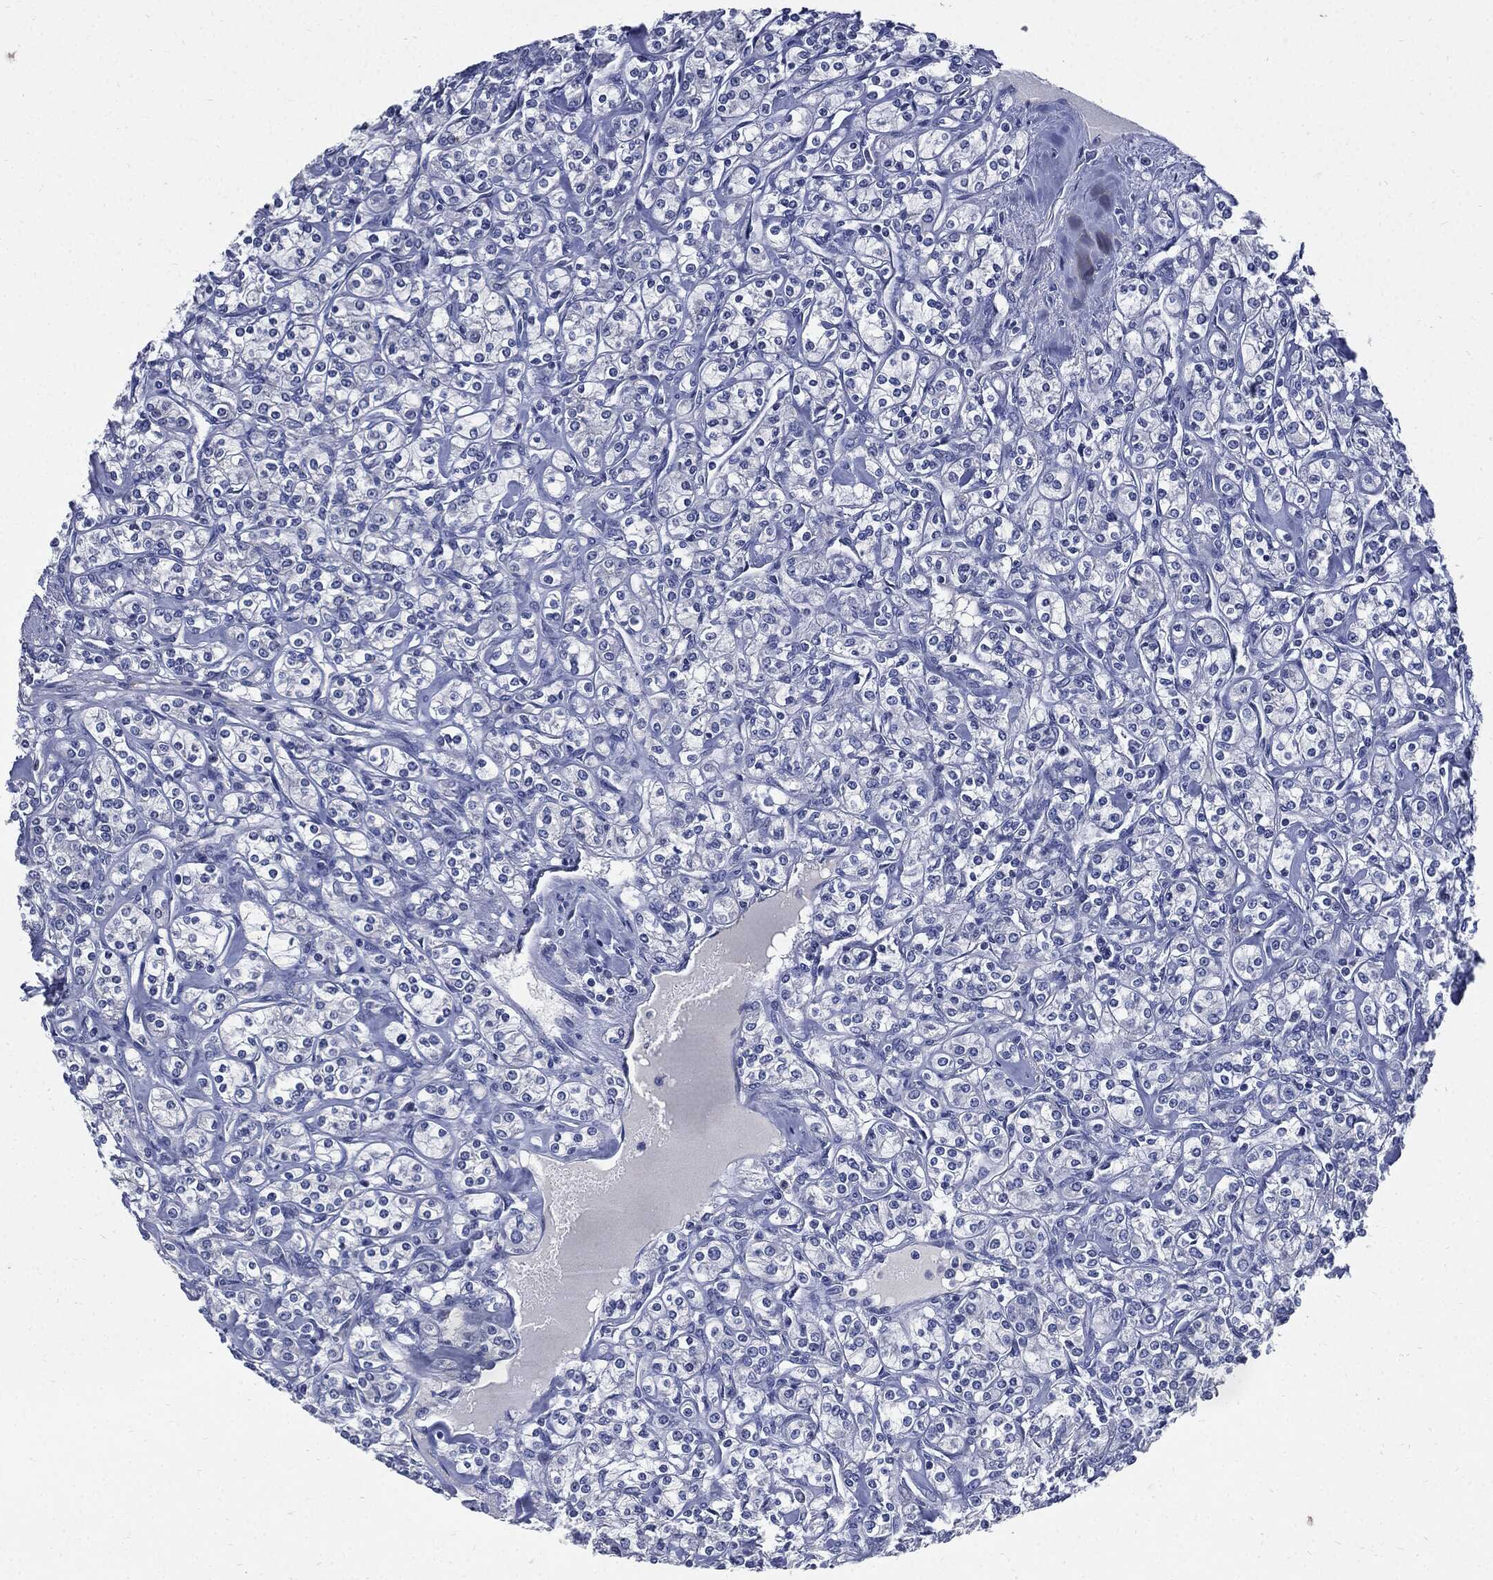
{"staining": {"intensity": "negative", "quantity": "none", "location": "none"}, "tissue": "renal cancer", "cell_type": "Tumor cells", "image_type": "cancer", "snomed": [{"axis": "morphology", "description": "Adenocarcinoma, NOS"}, {"axis": "topography", "description": "Kidney"}], "caption": "A high-resolution micrograph shows immunohistochemistry staining of renal adenocarcinoma, which shows no significant positivity in tumor cells. Brightfield microscopy of immunohistochemistry stained with DAB (3,3'-diaminobenzidine) (brown) and hematoxylin (blue), captured at high magnification.", "gene": "CPE", "patient": {"sex": "male", "age": 77}}